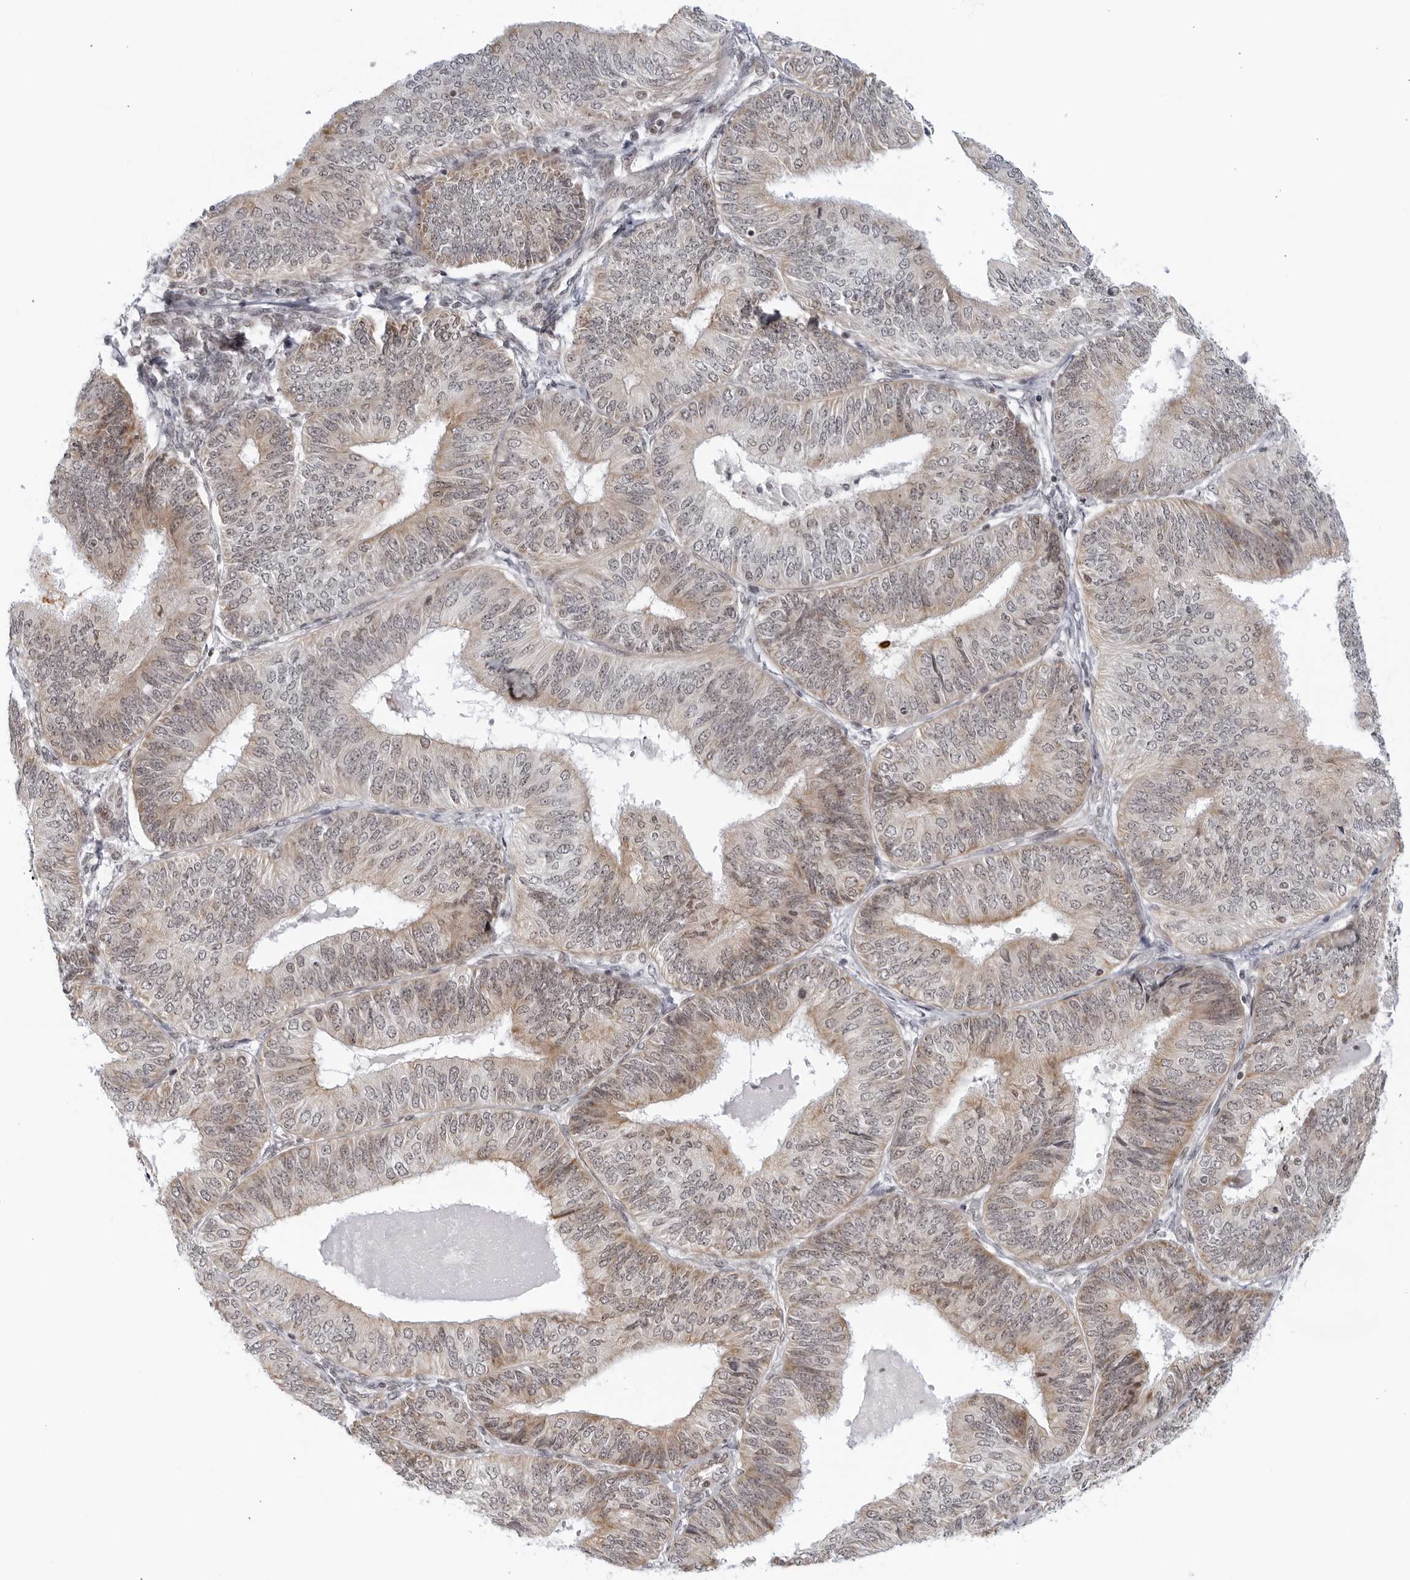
{"staining": {"intensity": "weak", "quantity": "<25%", "location": "cytoplasmic/membranous"}, "tissue": "endometrial cancer", "cell_type": "Tumor cells", "image_type": "cancer", "snomed": [{"axis": "morphology", "description": "Adenocarcinoma, NOS"}, {"axis": "topography", "description": "Endometrium"}], "caption": "Histopathology image shows no protein expression in tumor cells of endometrial adenocarcinoma tissue. The staining is performed using DAB (3,3'-diaminobenzidine) brown chromogen with nuclei counter-stained in using hematoxylin.", "gene": "RAB11FIP3", "patient": {"sex": "female", "age": 58}}